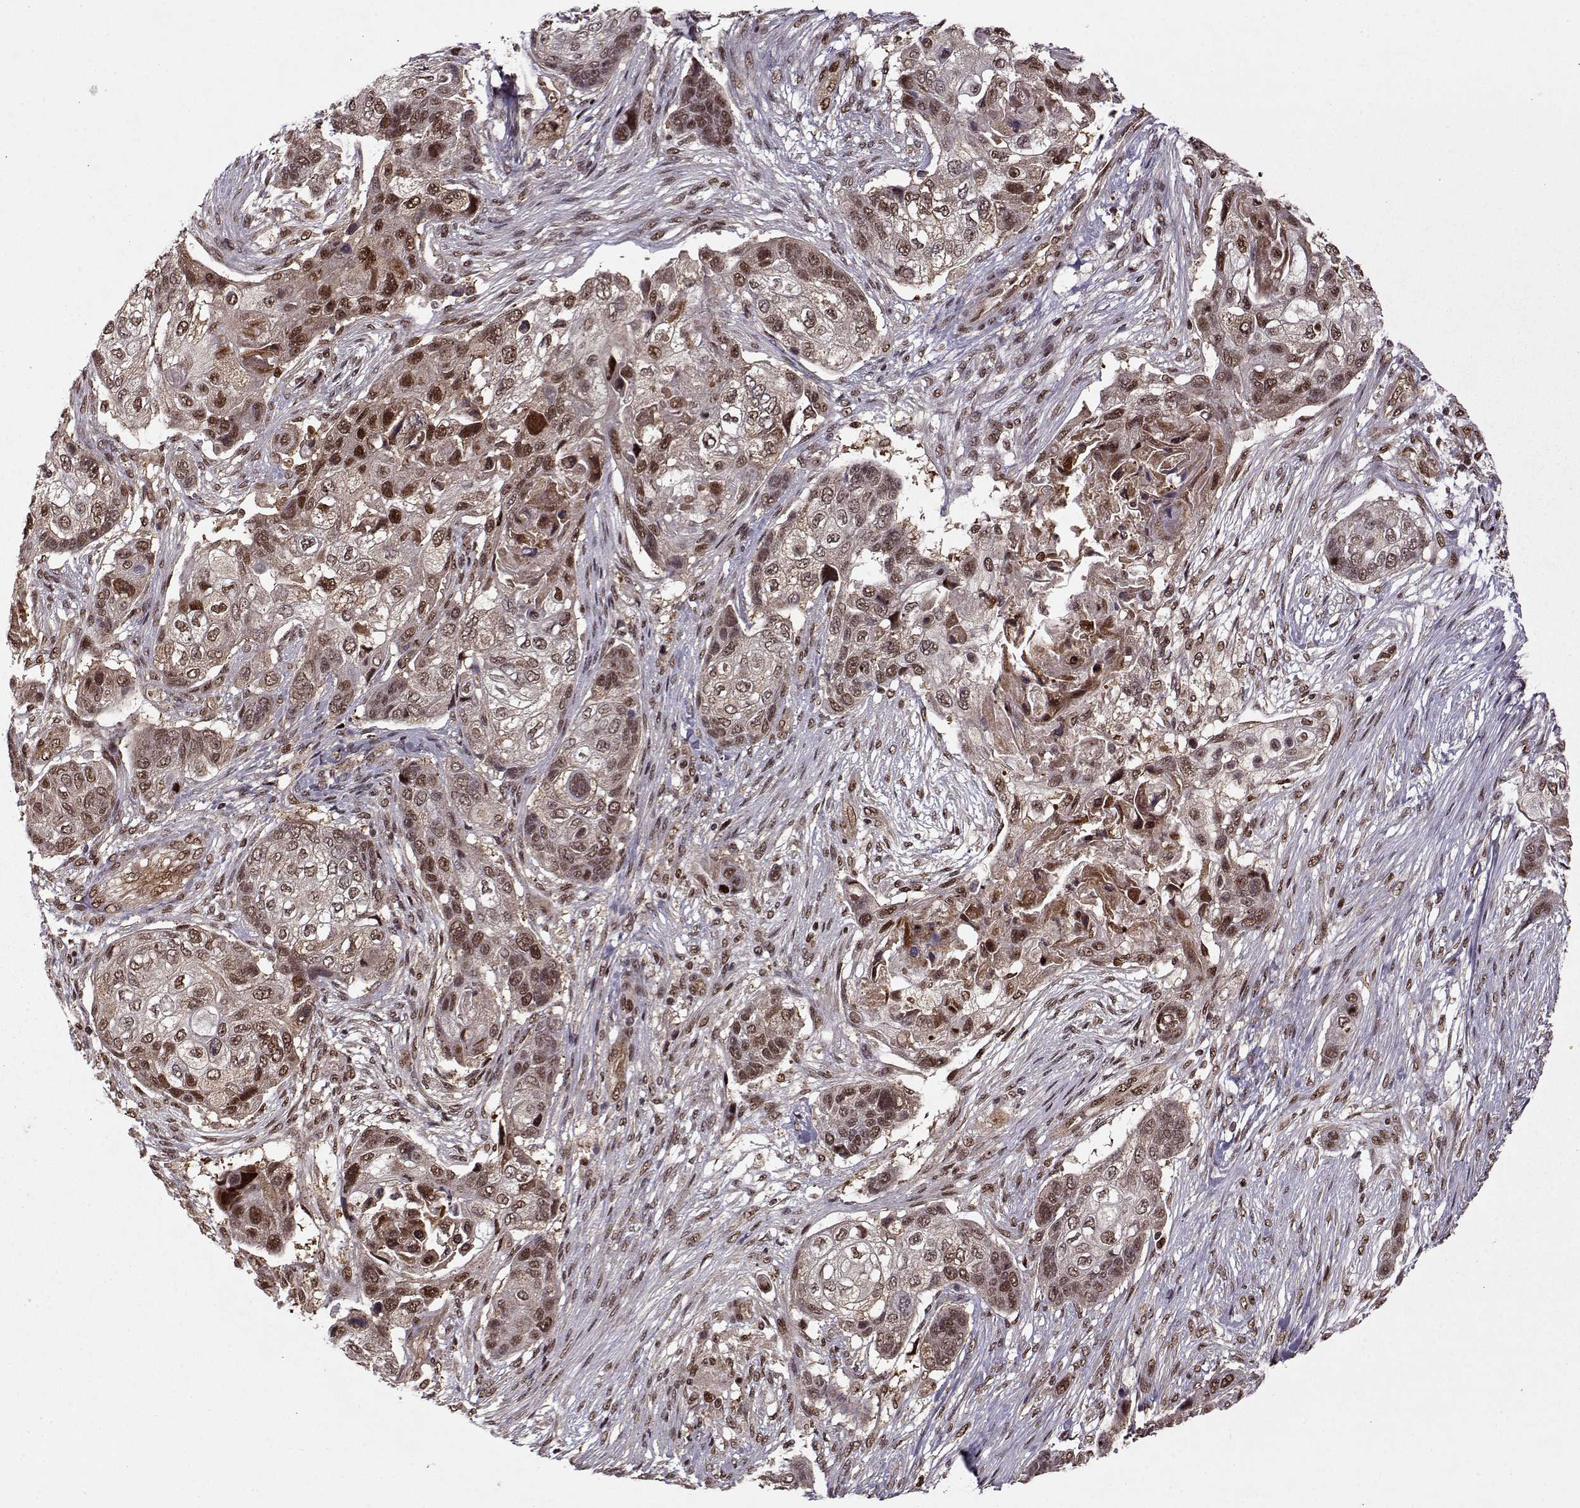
{"staining": {"intensity": "moderate", "quantity": ">75%", "location": "nuclear"}, "tissue": "lung cancer", "cell_type": "Tumor cells", "image_type": "cancer", "snomed": [{"axis": "morphology", "description": "Squamous cell carcinoma, NOS"}, {"axis": "topography", "description": "Lung"}], "caption": "DAB immunohistochemical staining of human lung cancer displays moderate nuclear protein staining in about >75% of tumor cells.", "gene": "PSMA7", "patient": {"sex": "male", "age": 69}}